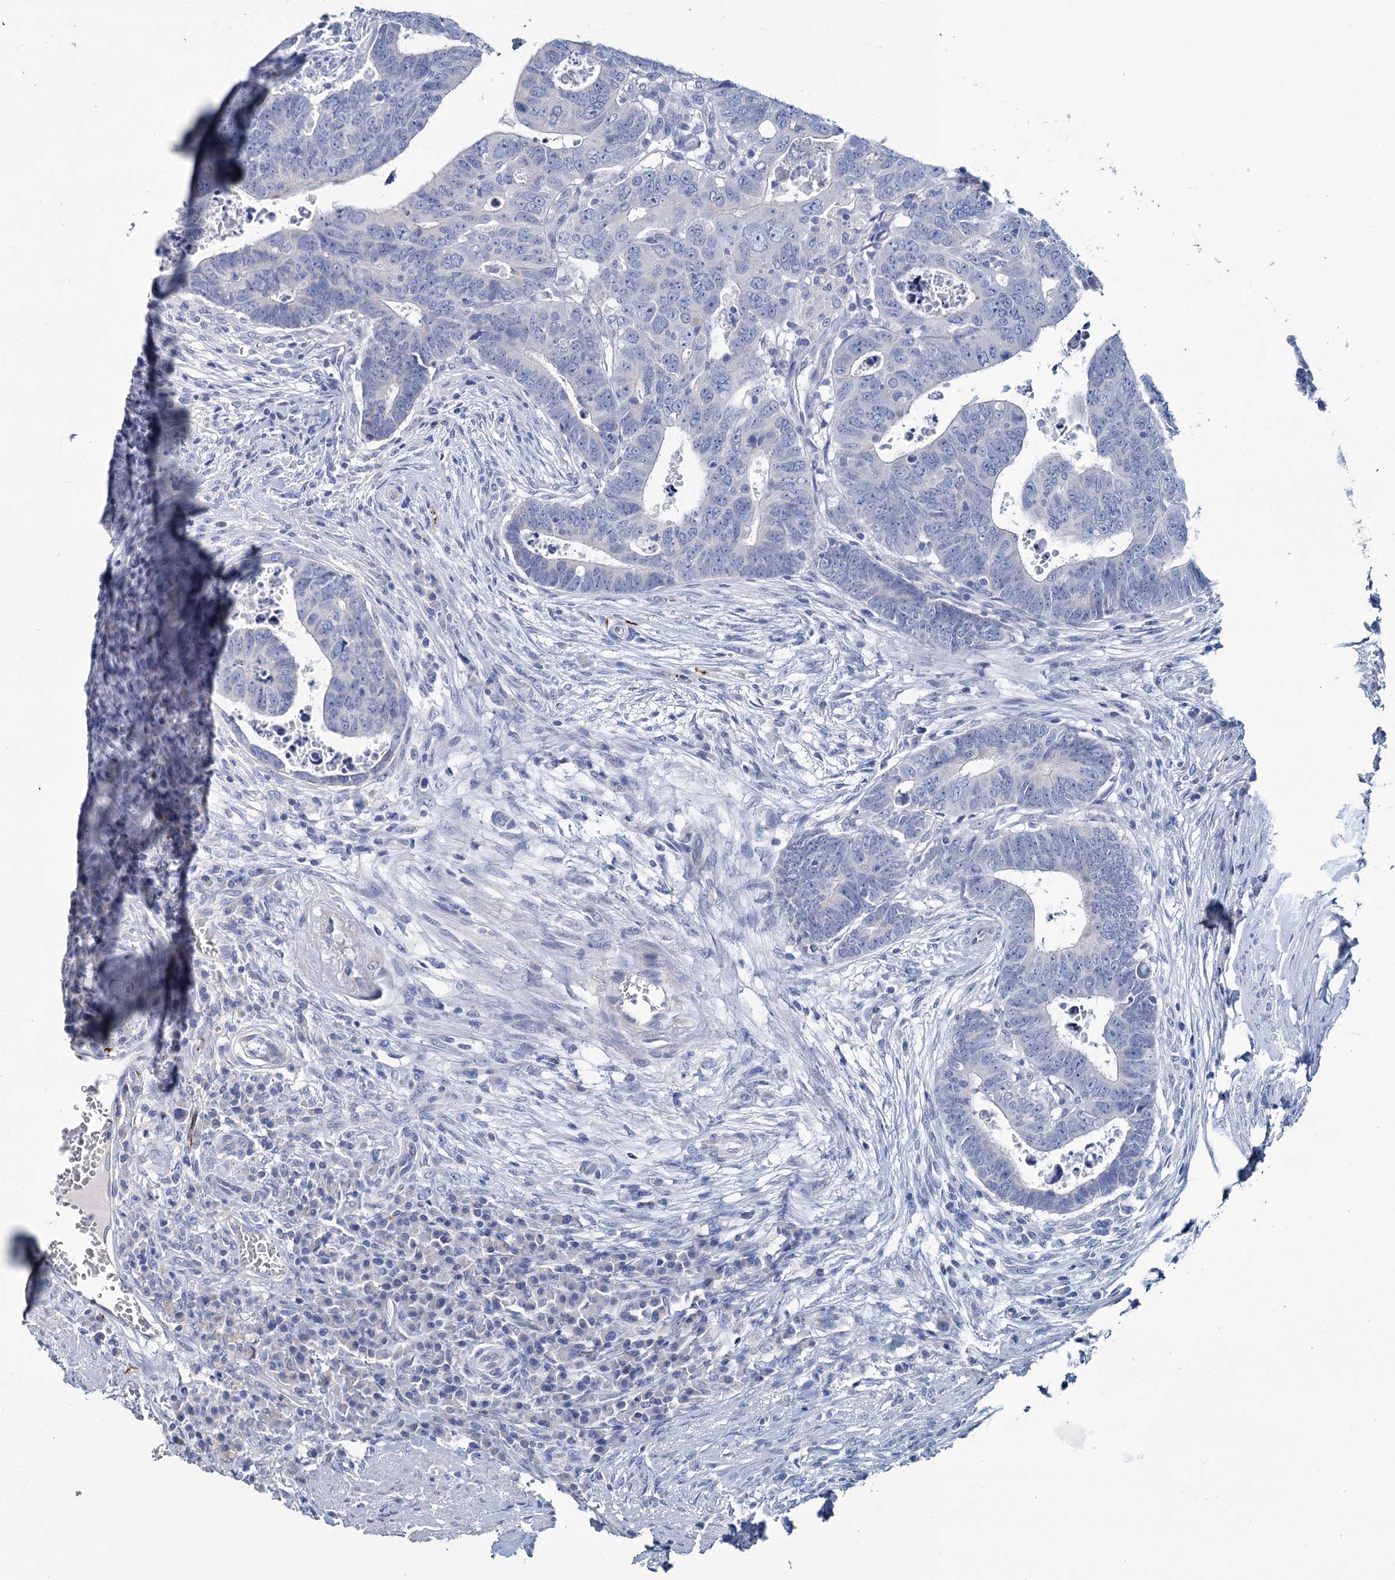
{"staining": {"intensity": "negative", "quantity": "none", "location": "none"}, "tissue": "colorectal cancer", "cell_type": "Tumor cells", "image_type": "cancer", "snomed": [{"axis": "morphology", "description": "Normal tissue, NOS"}, {"axis": "morphology", "description": "Adenocarcinoma, NOS"}, {"axis": "topography", "description": "Rectum"}], "caption": "High magnification brightfield microscopy of adenocarcinoma (colorectal) stained with DAB (brown) and counterstained with hematoxylin (blue): tumor cells show no significant staining. The staining is performed using DAB (3,3'-diaminobenzidine) brown chromogen with nuclei counter-stained in using hematoxylin.", "gene": "SNCB", "patient": {"sex": "female", "age": 65}}